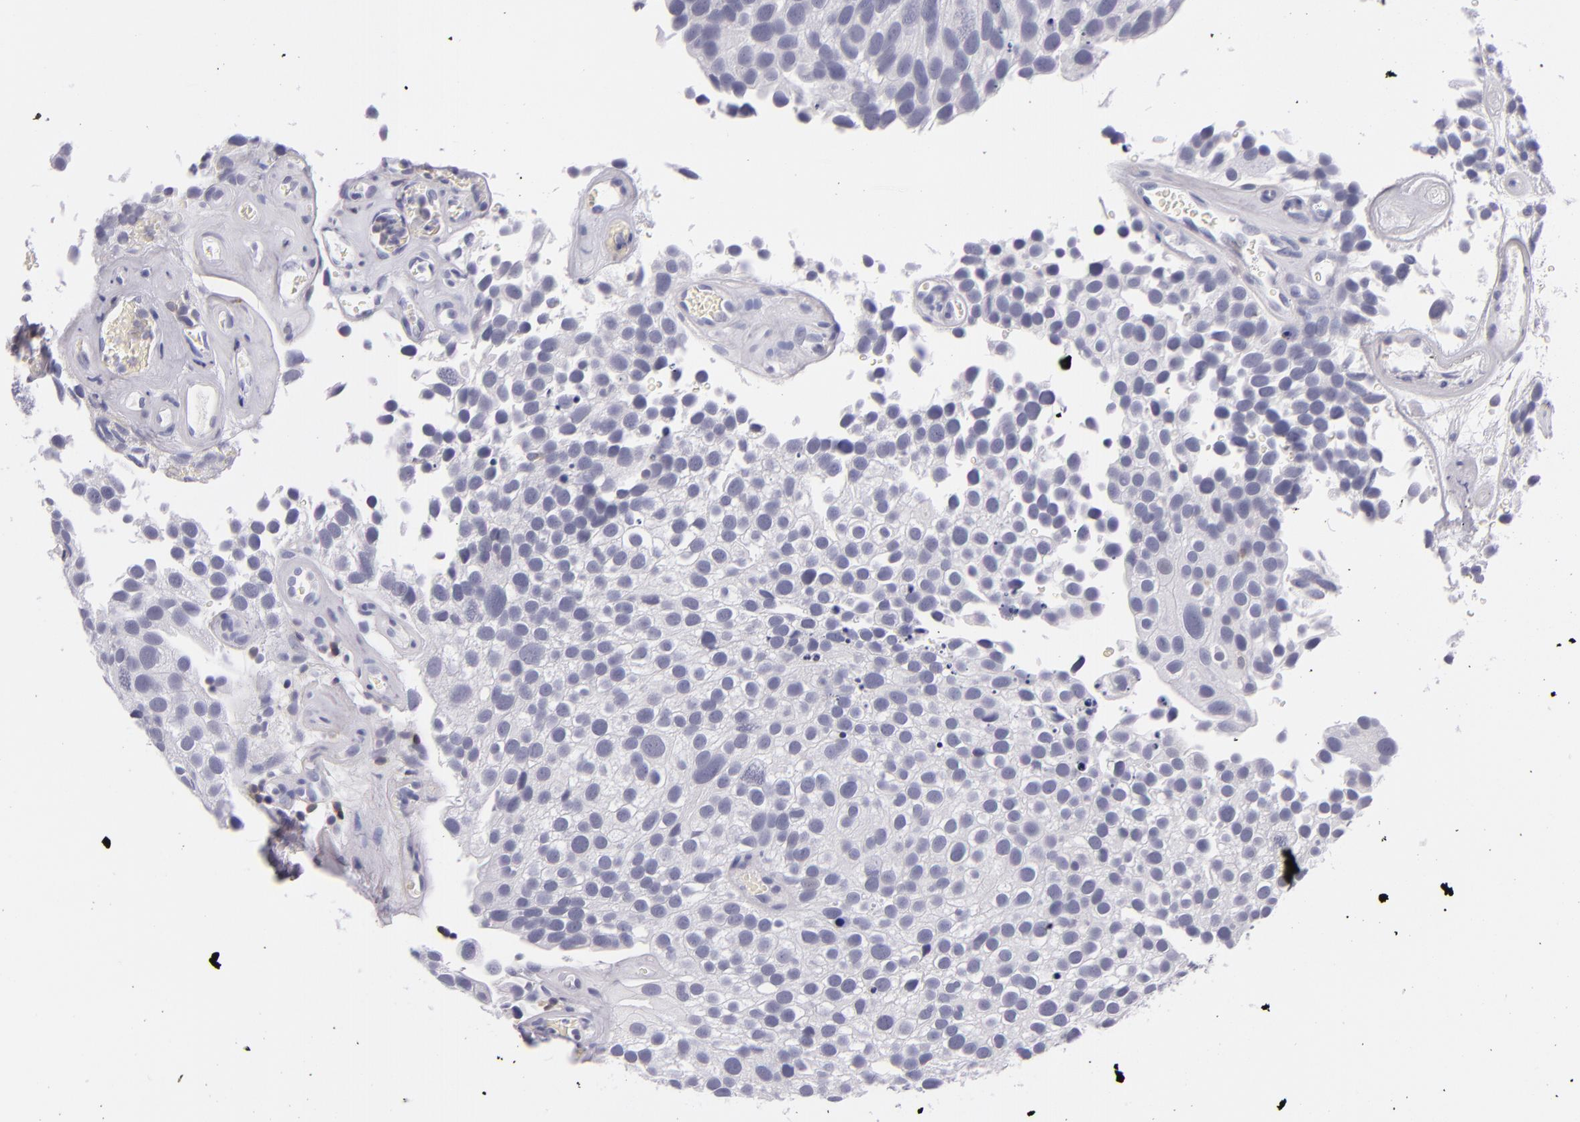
{"staining": {"intensity": "negative", "quantity": "none", "location": "none"}, "tissue": "urothelial cancer", "cell_type": "Tumor cells", "image_type": "cancer", "snomed": [{"axis": "morphology", "description": "Urothelial carcinoma, High grade"}, {"axis": "topography", "description": "Urinary bladder"}], "caption": "Immunohistochemistry (IHC) micrograph of neoplastic tissue: urothelial cancer stained with DAB (3,3'-diaminobenzidine) reveals no significant protein staining in tumor cells. Nuclei are stained in blue.", "gene": "CD48", "patient": {"sex": "male", "age": 72}}